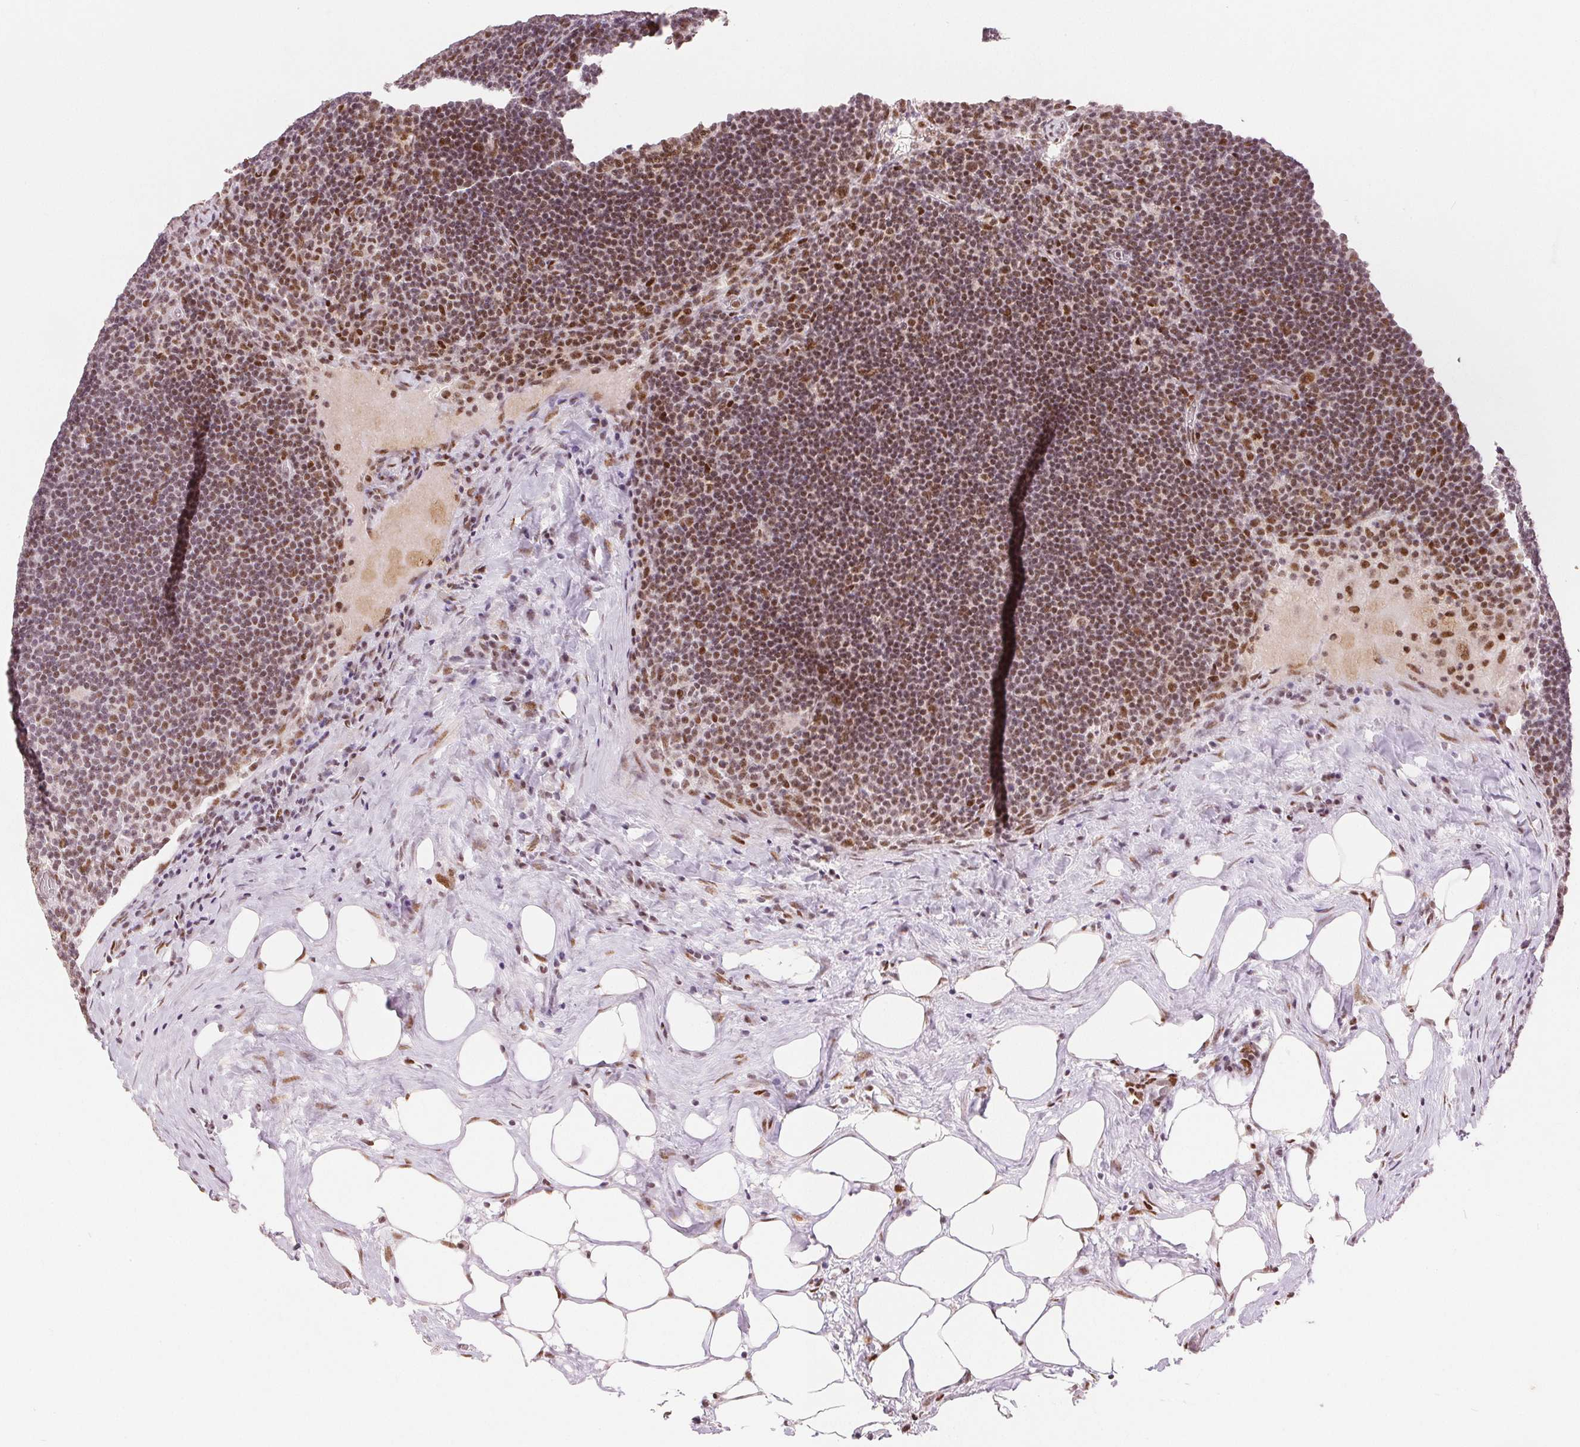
{"staining": {"intensity": "moderate", "quantity": ">75%", "location": "nuclear"}, "tissue": "lymph node", "cell_type": "Germinal center cells", "image_type": "normal", "snomed": [{"axis": "morphology", "description": "Normal tissue, NOS"}, {"axis": "topography", "description": "Lymph node"}], "caption": "IHC staining of benign lymph node, which shows medium levels of moderate nuclear positivity in about >75% of germinal center cells indicating moderate nuclear protein positivity. The staining was performed using DAB (3,3'-diaminobenzidine) (brown) for protein detection and nuclei were counterstained in hematoxylin (blue).", "gene": "ZNF703", "patient": {"sex": "male", "age": 67}}